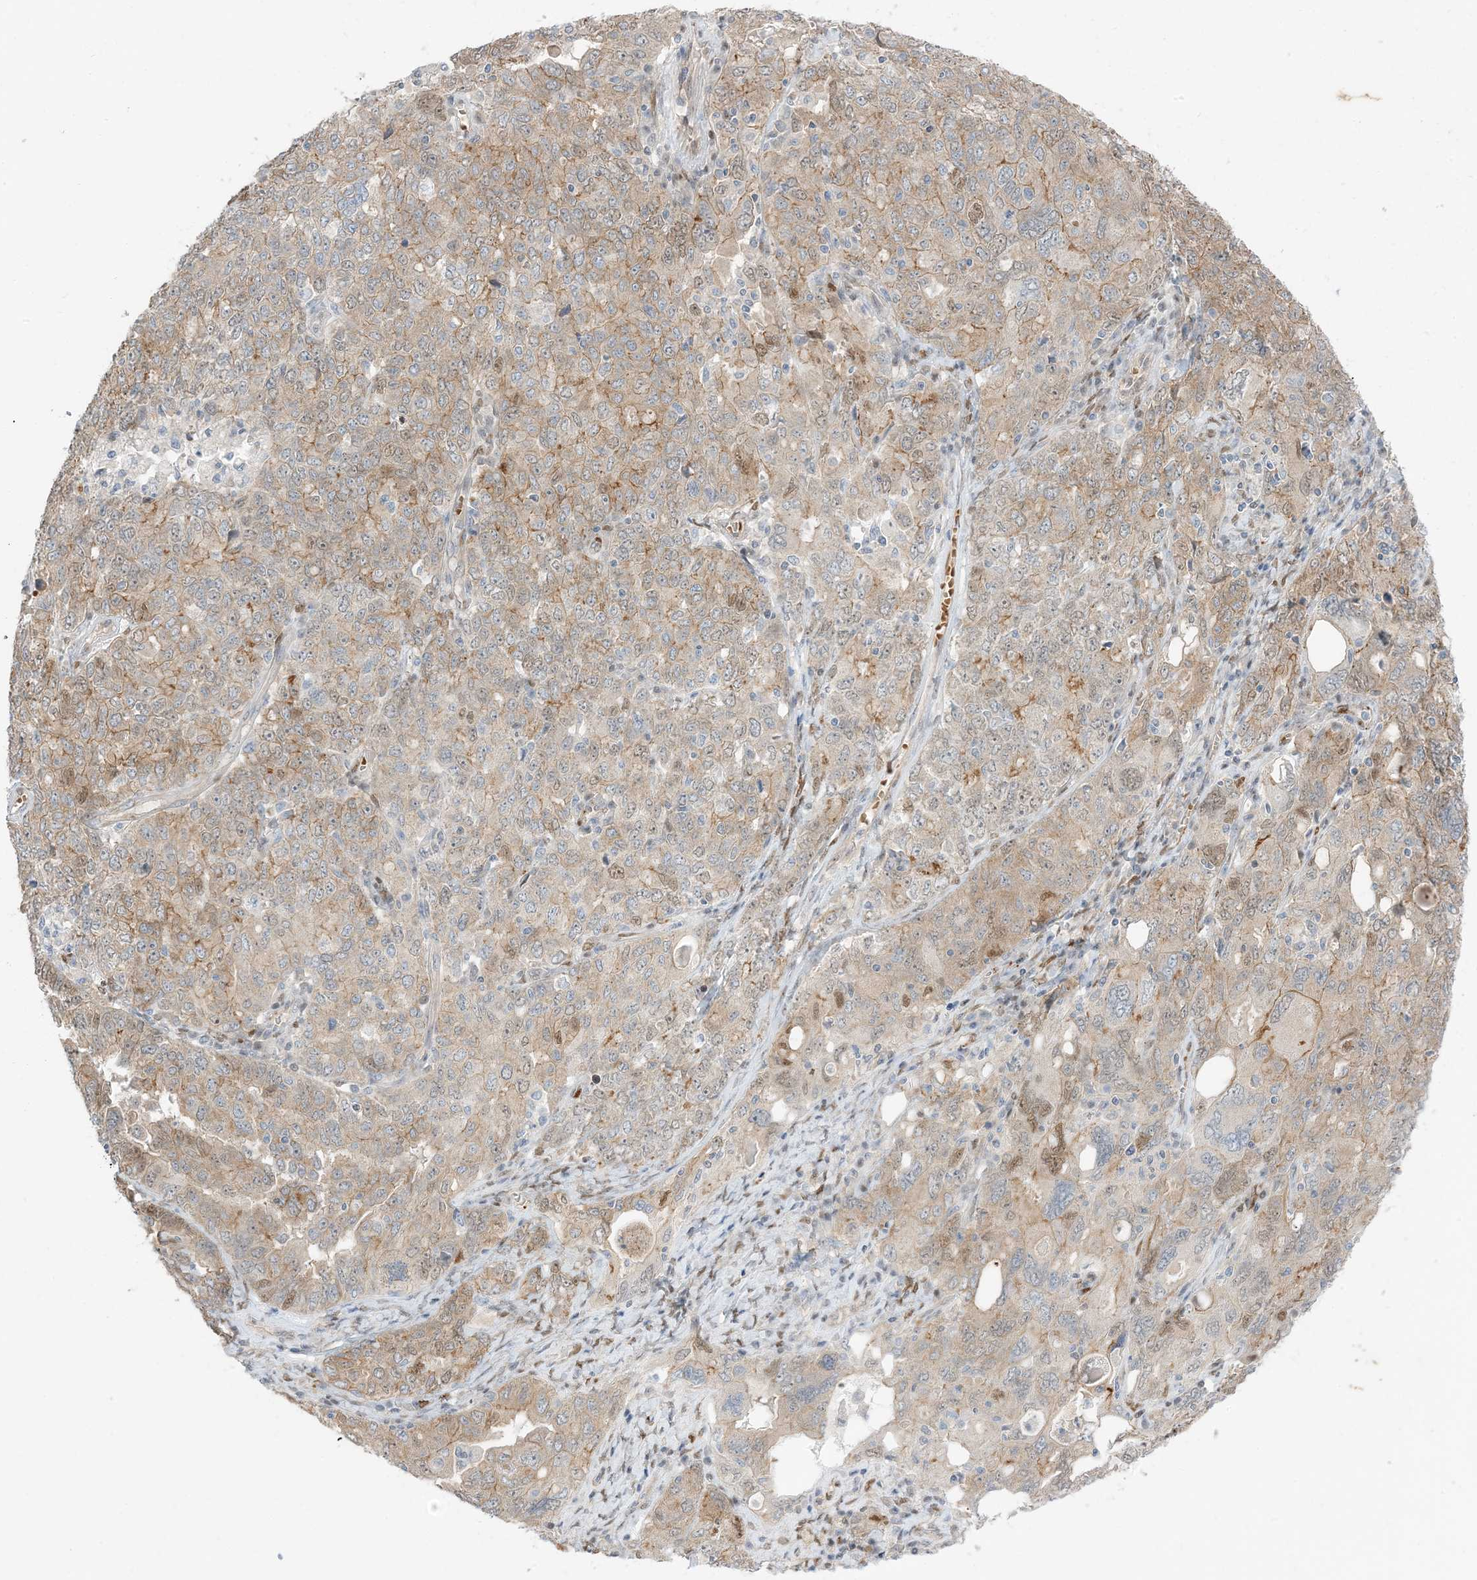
{"staining": {"intensity": "weak", "quantity": "25%-75%", "location": "cytoplasmic/membranous"}, "tissue": "ovarian cancer", "cell_type": "Tumor cells", "image_type": "cancer", "snomed": [{"axis": "morphology", "description": "Carcinoma, endometroid"}, {"axis": "topography", "description": "Ovary"}], "caption": "Ovarian endometroid carcinoma stained with DAB immunohistochemistry (IHC) exhibits low levels of weak cytoplasmic/membranous expression in about 25%-75% of tumor cells.", "gene": "RIN1", "patient": {"sex": "female", "age": 62}}